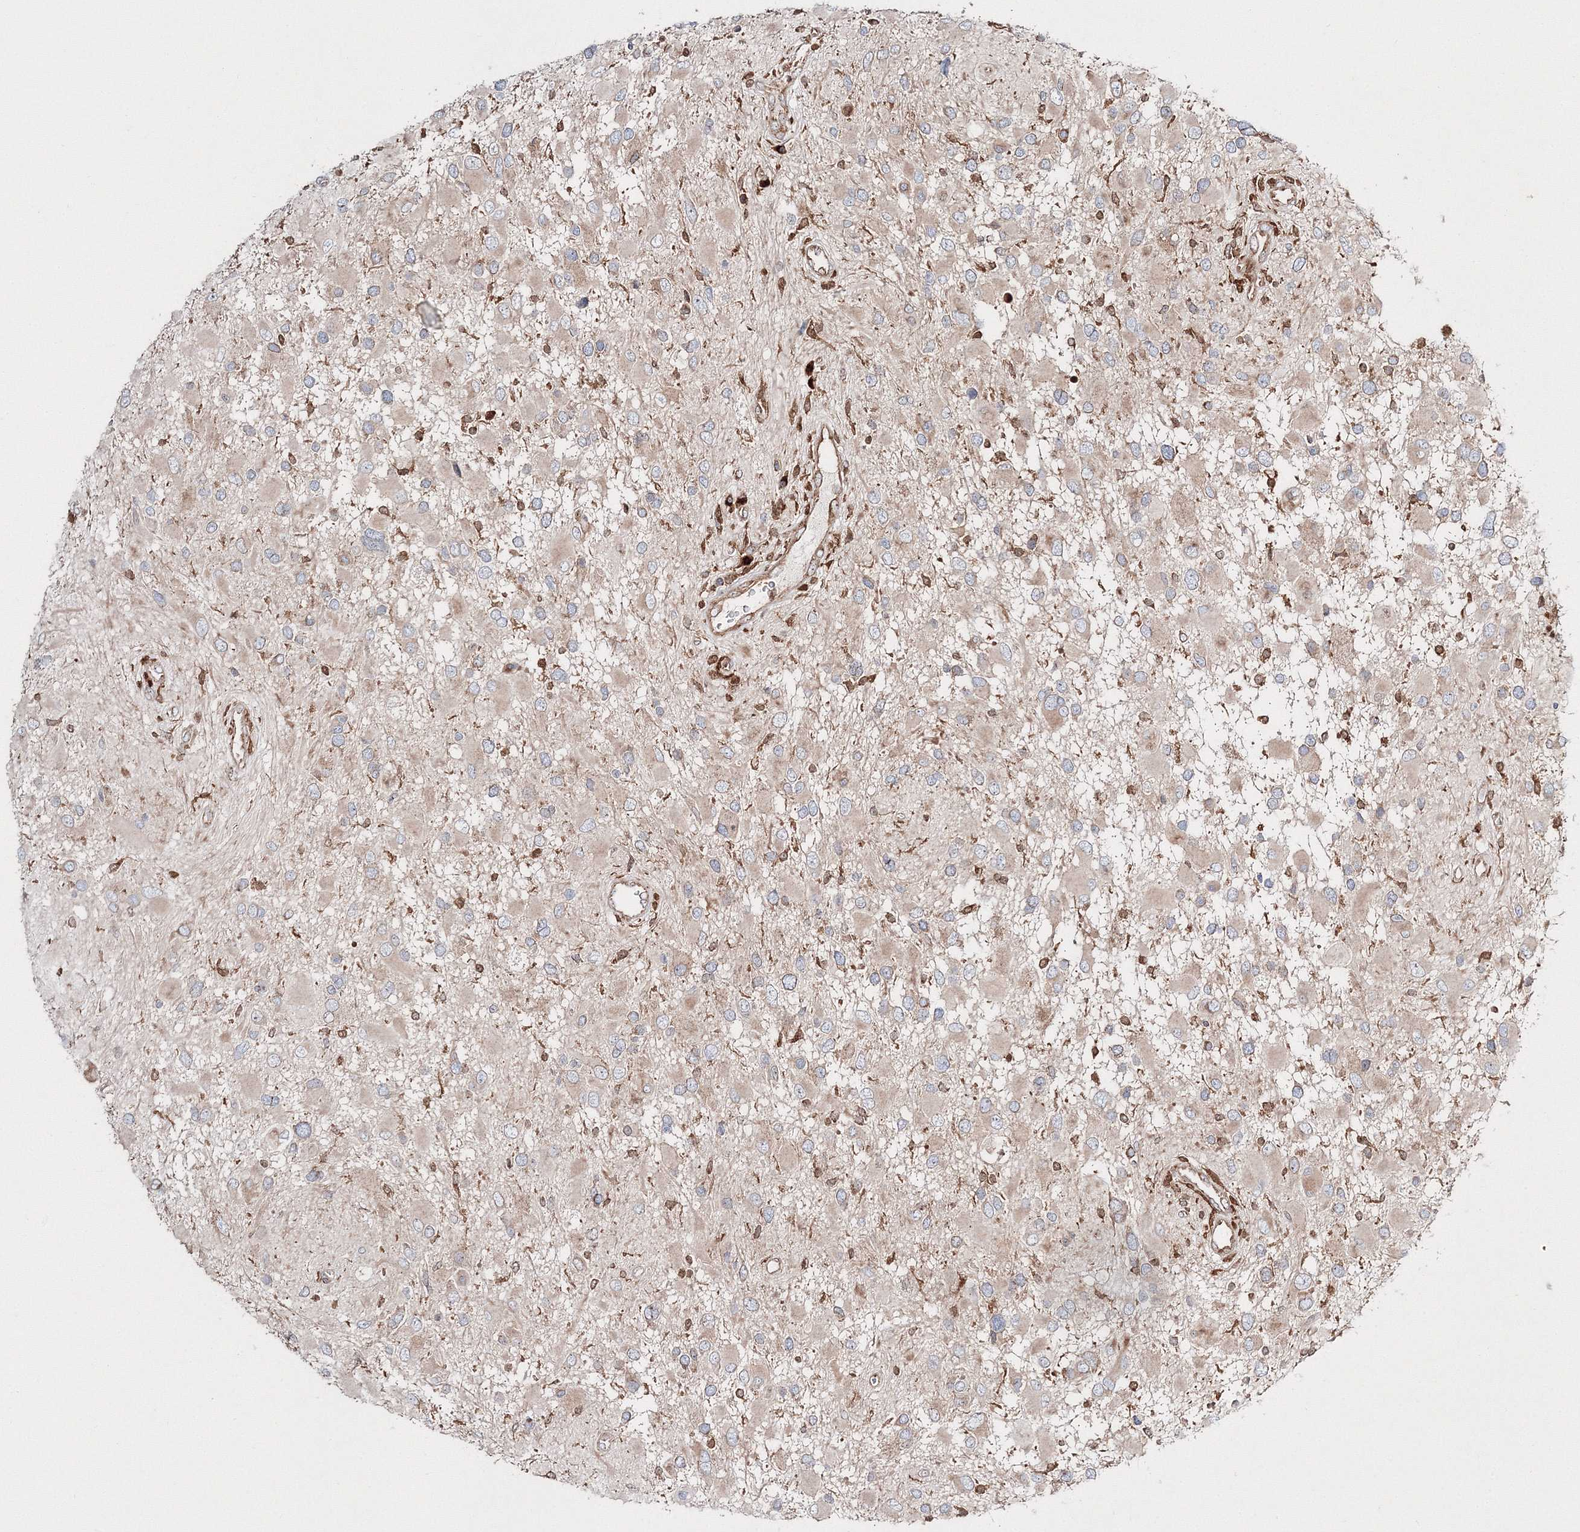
{"staining": {"intensity": "weak", "quantity": "<25%", "location": "cytoplasmic/membranous"}, "tissue": "glioma", "cell_type": "Tumor cells", "image_type": "cancer", "snomed": [{"axis": "morphology", "description": "Glioma, malignant, High grade"}, {"axis": "topography", "description": "Brain"}], "caption": "Immunohistochemical staining of human malignant high-grade glioma shows no significant positivity in tumor cells.", "gene": "ARCN1", "patient": {"sex": "male", "age": 53}}